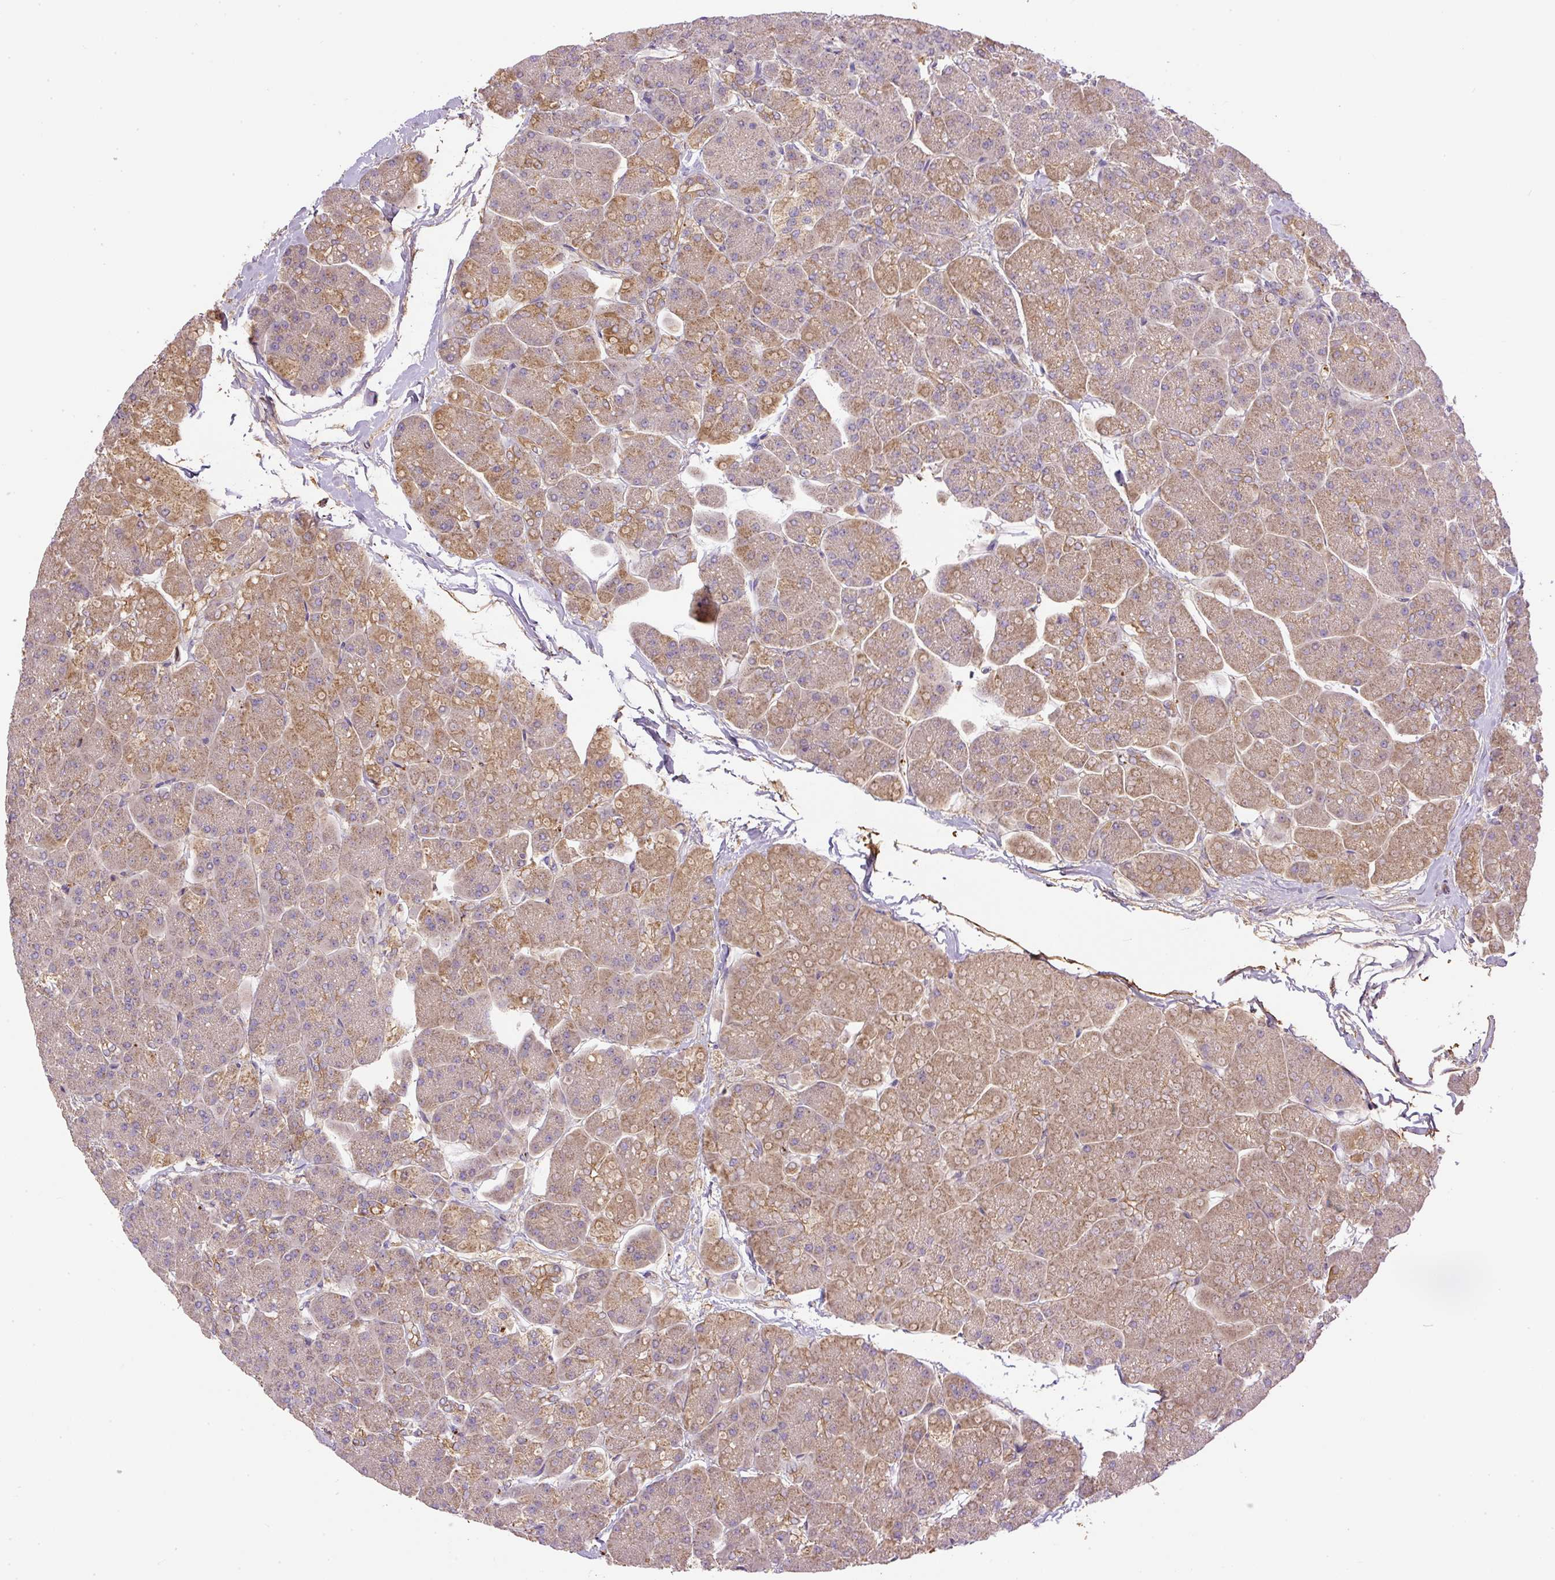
{"staining": {"intensity": "moderate", "quantity": "<25%", "location": "cytoplasmic/membranous"}, "tissue": "pancreas", "cell_type": "Exocrine glandular cells", "image_type": "normal", "snomed": [{"axis": "morphology", "description": "Normal tissue, NOS"}, {"axis": "topography", "description": "Pancreas"}, {"axis": "topography", "description": "Peripheral nerve tissue"}], "caption": "Protein expression analysis of unremarkable pancreas shows moderate cytoplasmic/membranous staining in about <25% of exocrine glandular cells.", "gene": "DAPK1", "patient": {"sex": "male", "age": 54}}